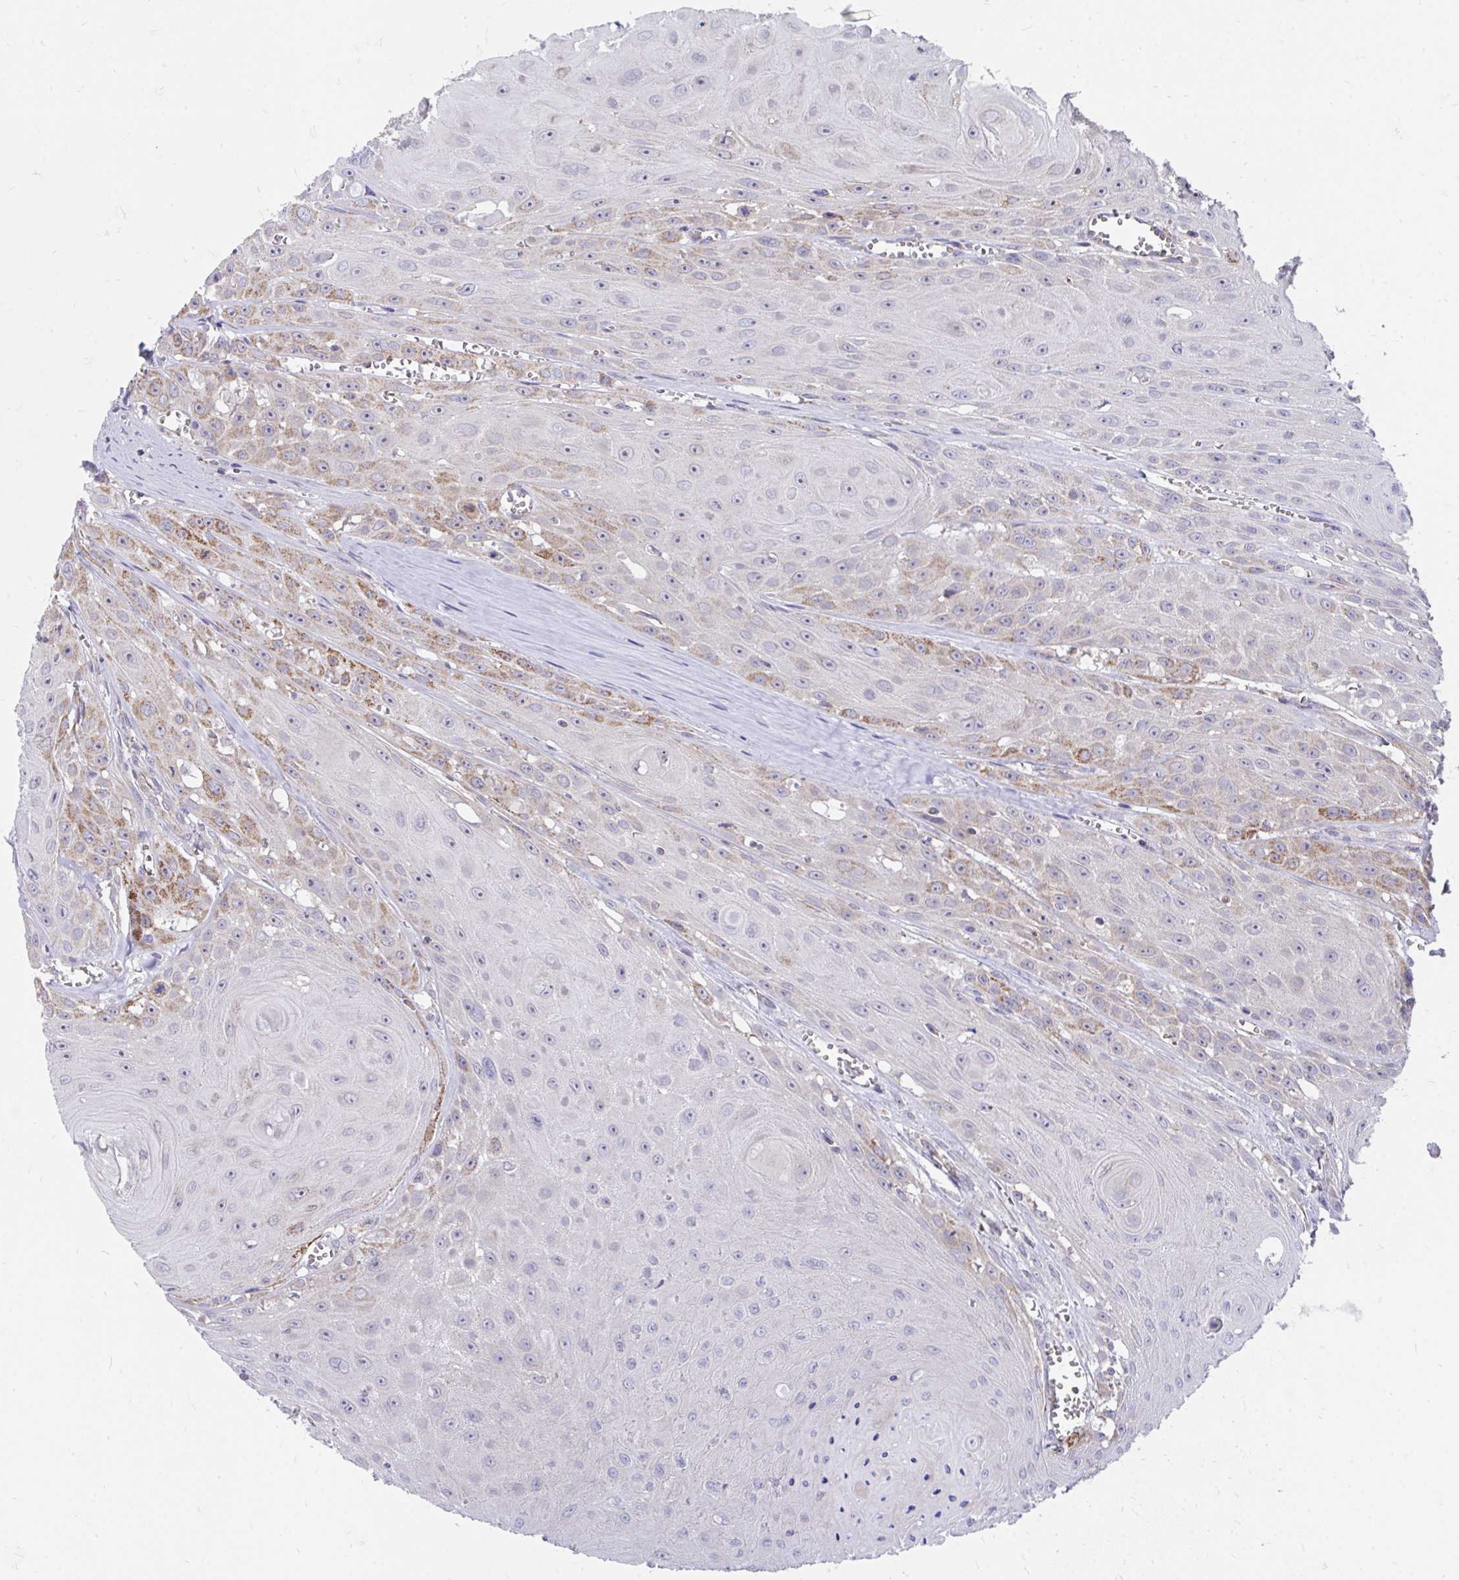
{"staining": {"intensity": "moderate", "quantity": "<25%", "location": "cytoplasmic/membranous"}, "tissue": "head and neck cancer", "cell_type": "Tumor cells", "image_type": "cancer", "snomed": [{"axis": "morphology", "description": "Squamous cell carcinoma, NOS"}, {"axis": "topography", "description": "Oral tissue"}, {"axis": "topography", "description": "Head-Neck"}], "caption": "Immunohistochemistry (IHC) of human head and neck squamous cell carcinoma displays low levels of moderate cytoplasmic/membranous staining in approximately <25% of tumor cells.", "gene": "FHIP1B", "patient": {"sex": "male", "age": 81}}